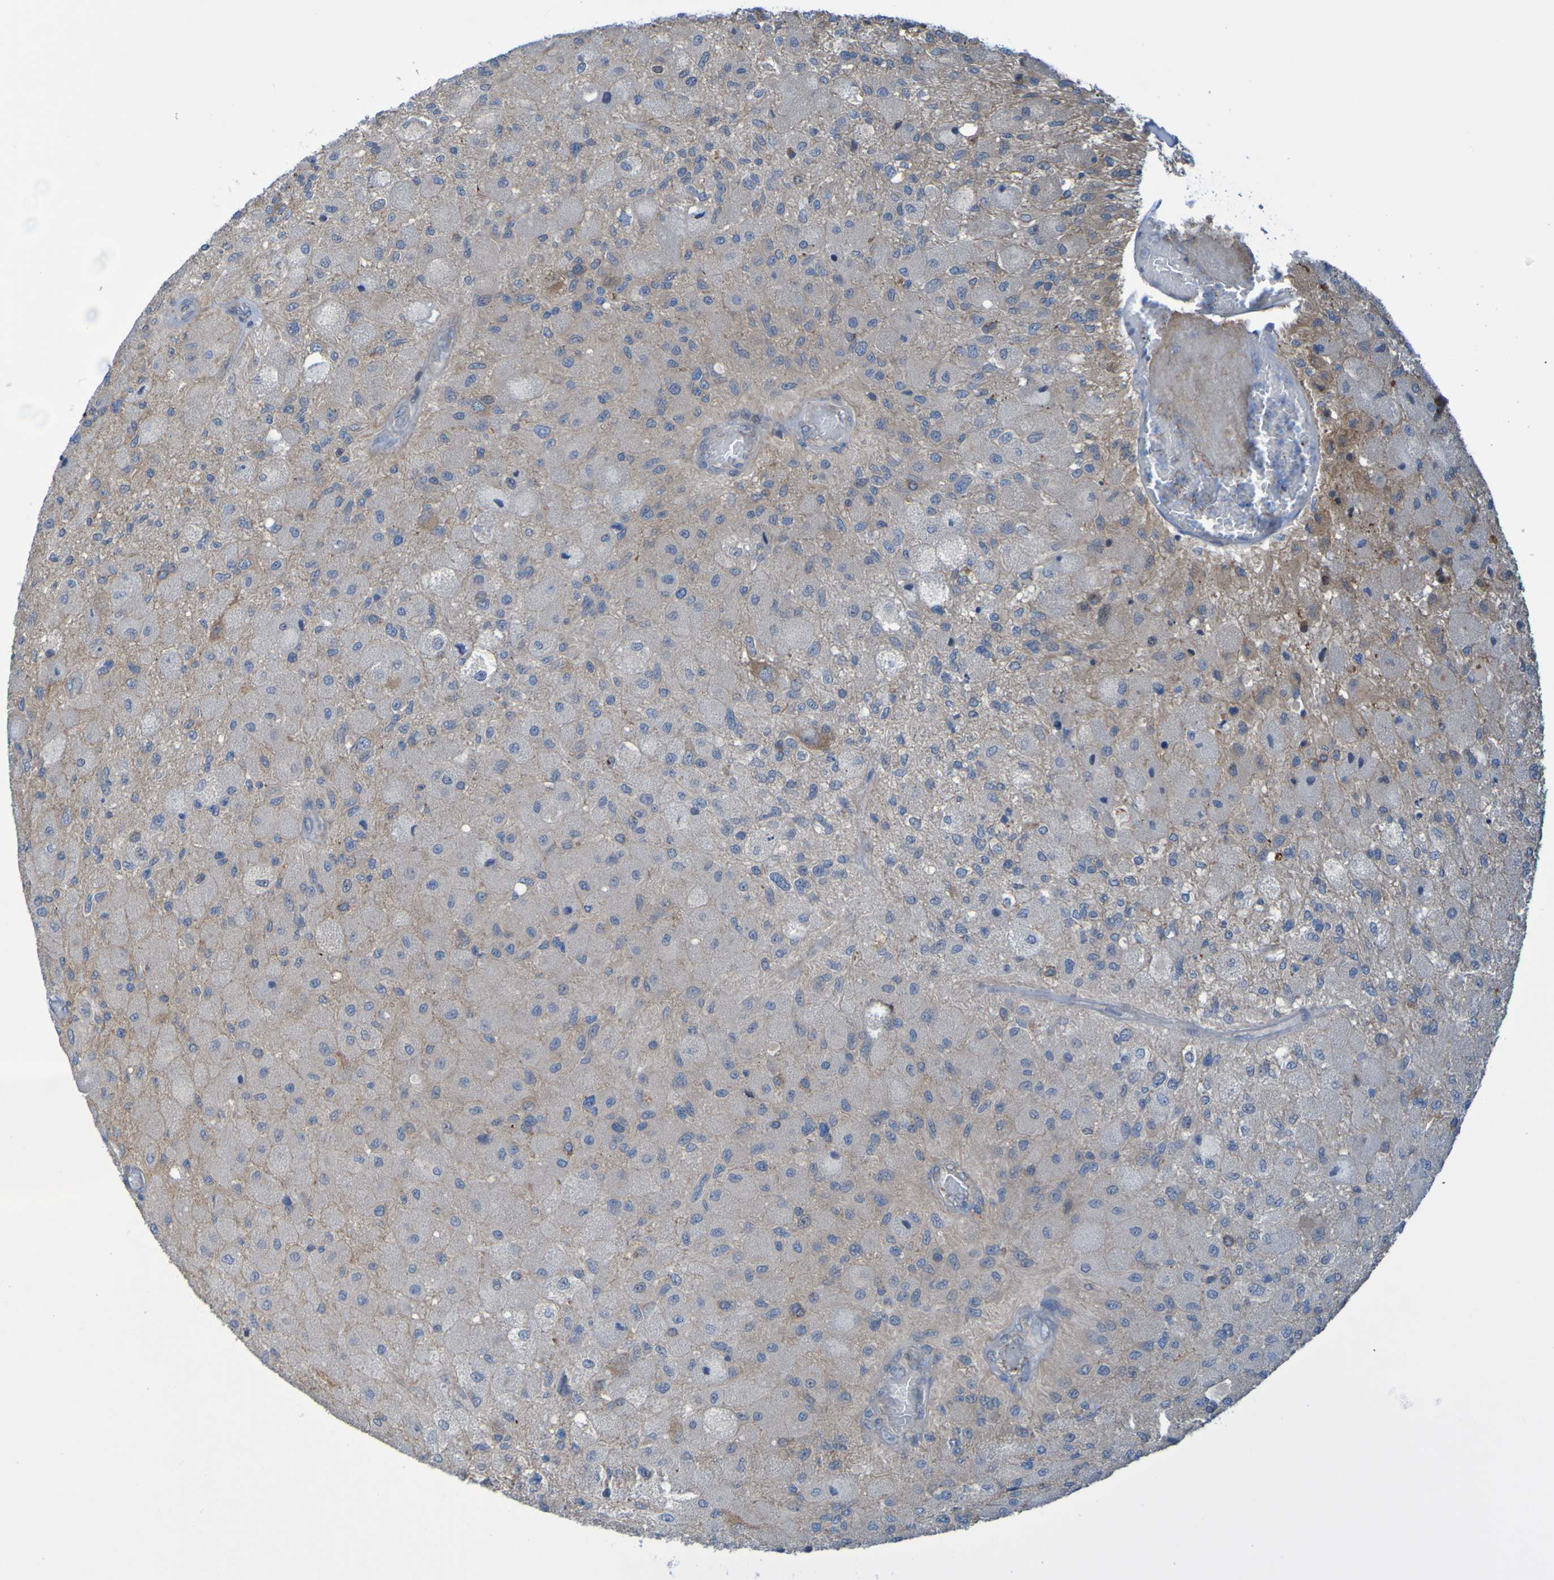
{"staining": {"intensity": "moderate", "quantity": "<25%", "location": "cytoplasmic/membranous"}, "tissue": "glioma", "cell_type": "Tumor cells", "image_type": "cancer", "snomed": [{"axis": "morphology", "description": "Normal tissue, NOS"}, {"axis": "morphology", "description": "Glioma, malignant, High grade"}, {"axis": "topography", "description": "Cerebral cortex"}], "caption": "Brown immunohistochemical staining in malignant glioma (high-grade) reveals moderate cytoplasmic/membranous expression in approximately <25% of tumor cells.", "gene": "NPRL3", "patient": {"sex": "male", "age": 77}}